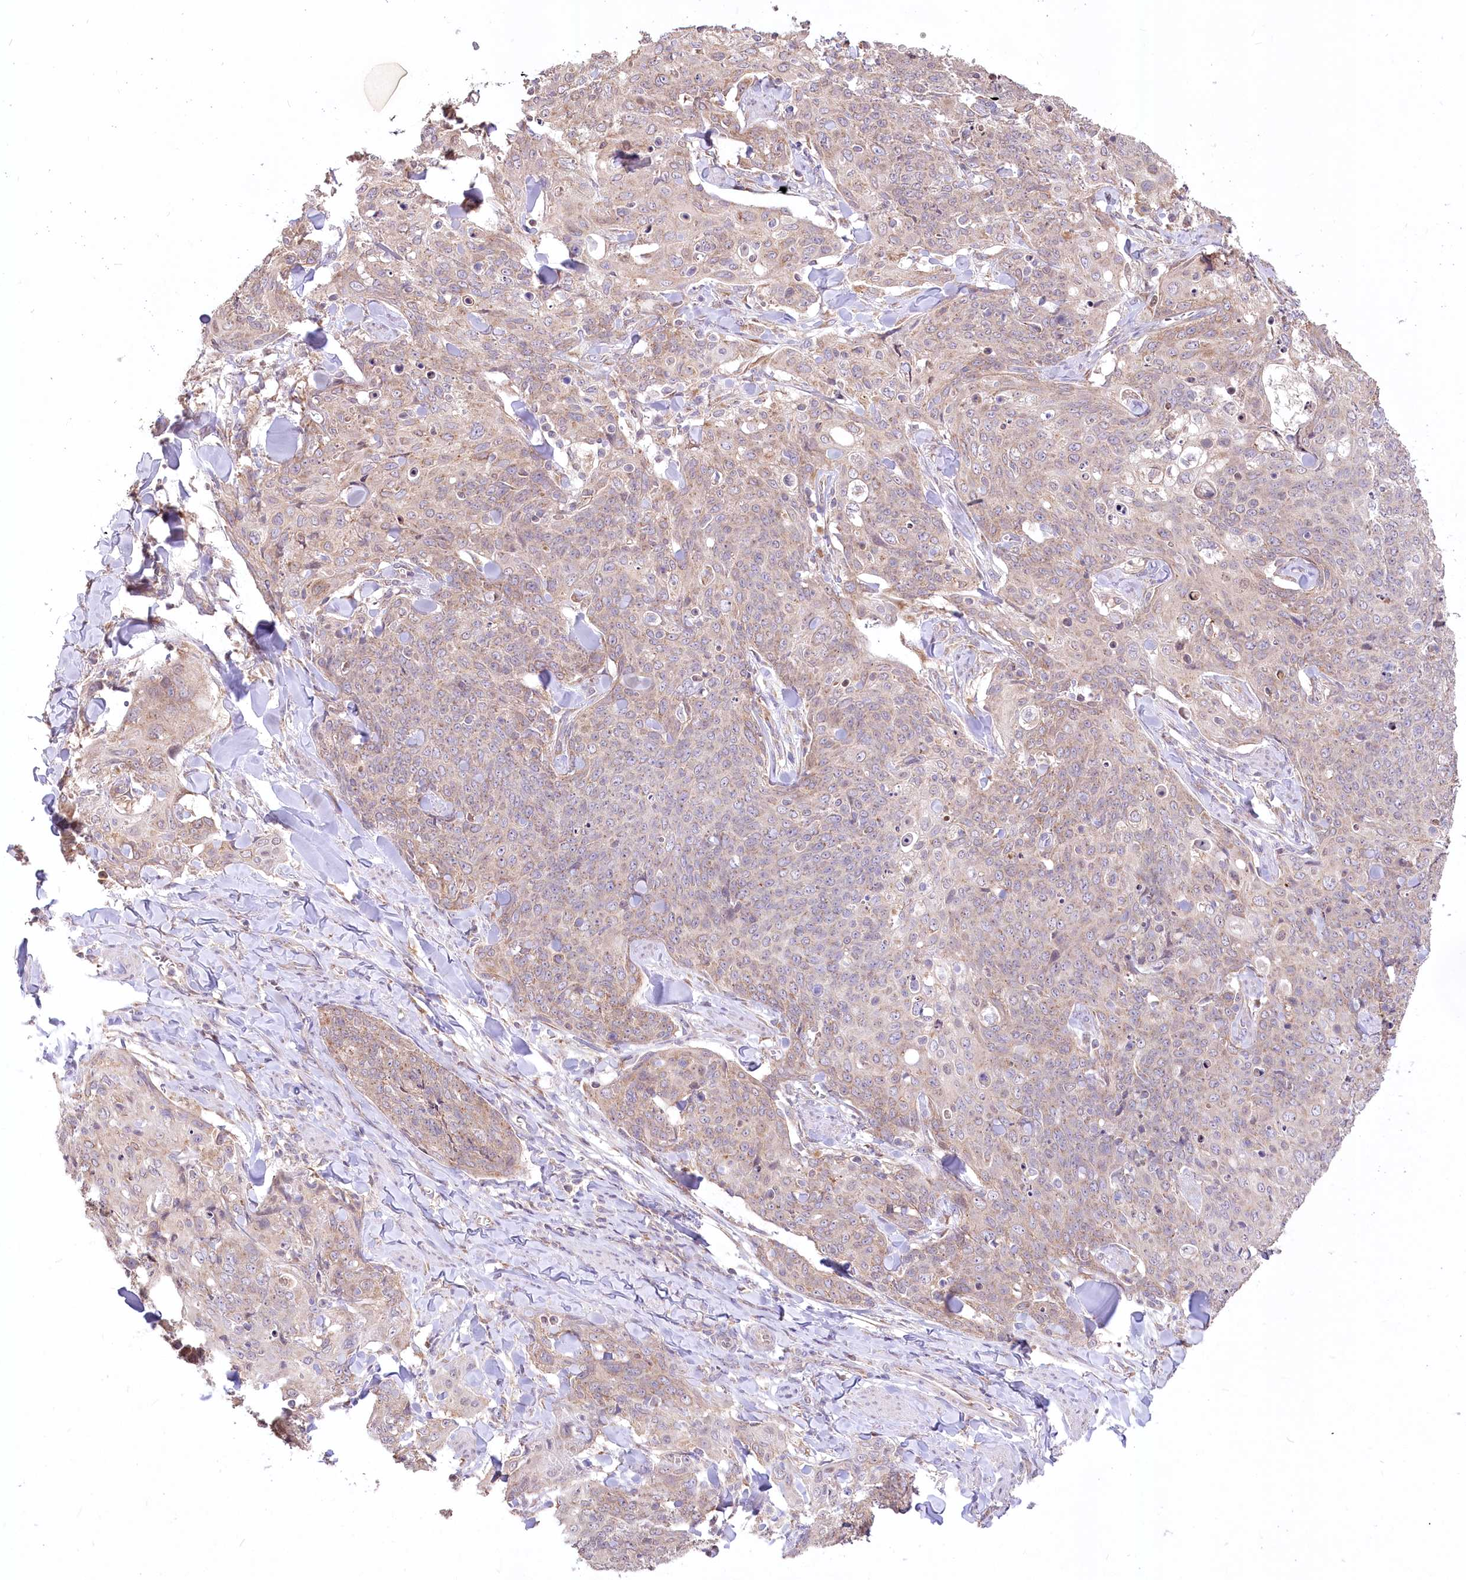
{"staining": {"intensity": "weak", "quantity": ">75%", "location": "cytoplasmic/membranous"}, "tissue": "skin cancer", "cell_type": "Tumor cells", "image_type": "cancer", "snomed": [{"axis": "morphology", "description": "Squamous cell carcinoma, NOS"}, {"axis": "topography", "description": "Skin"}, {"axis": "topography", "description": "Vulva"}], "caption": "Weak cytoplasmic/membranous staining is identified in approximately >75% of tumor cells in skin squamous cell carcinoma.", "gene": "STT3B", "patient": {"sex": "female", "age": 85}}